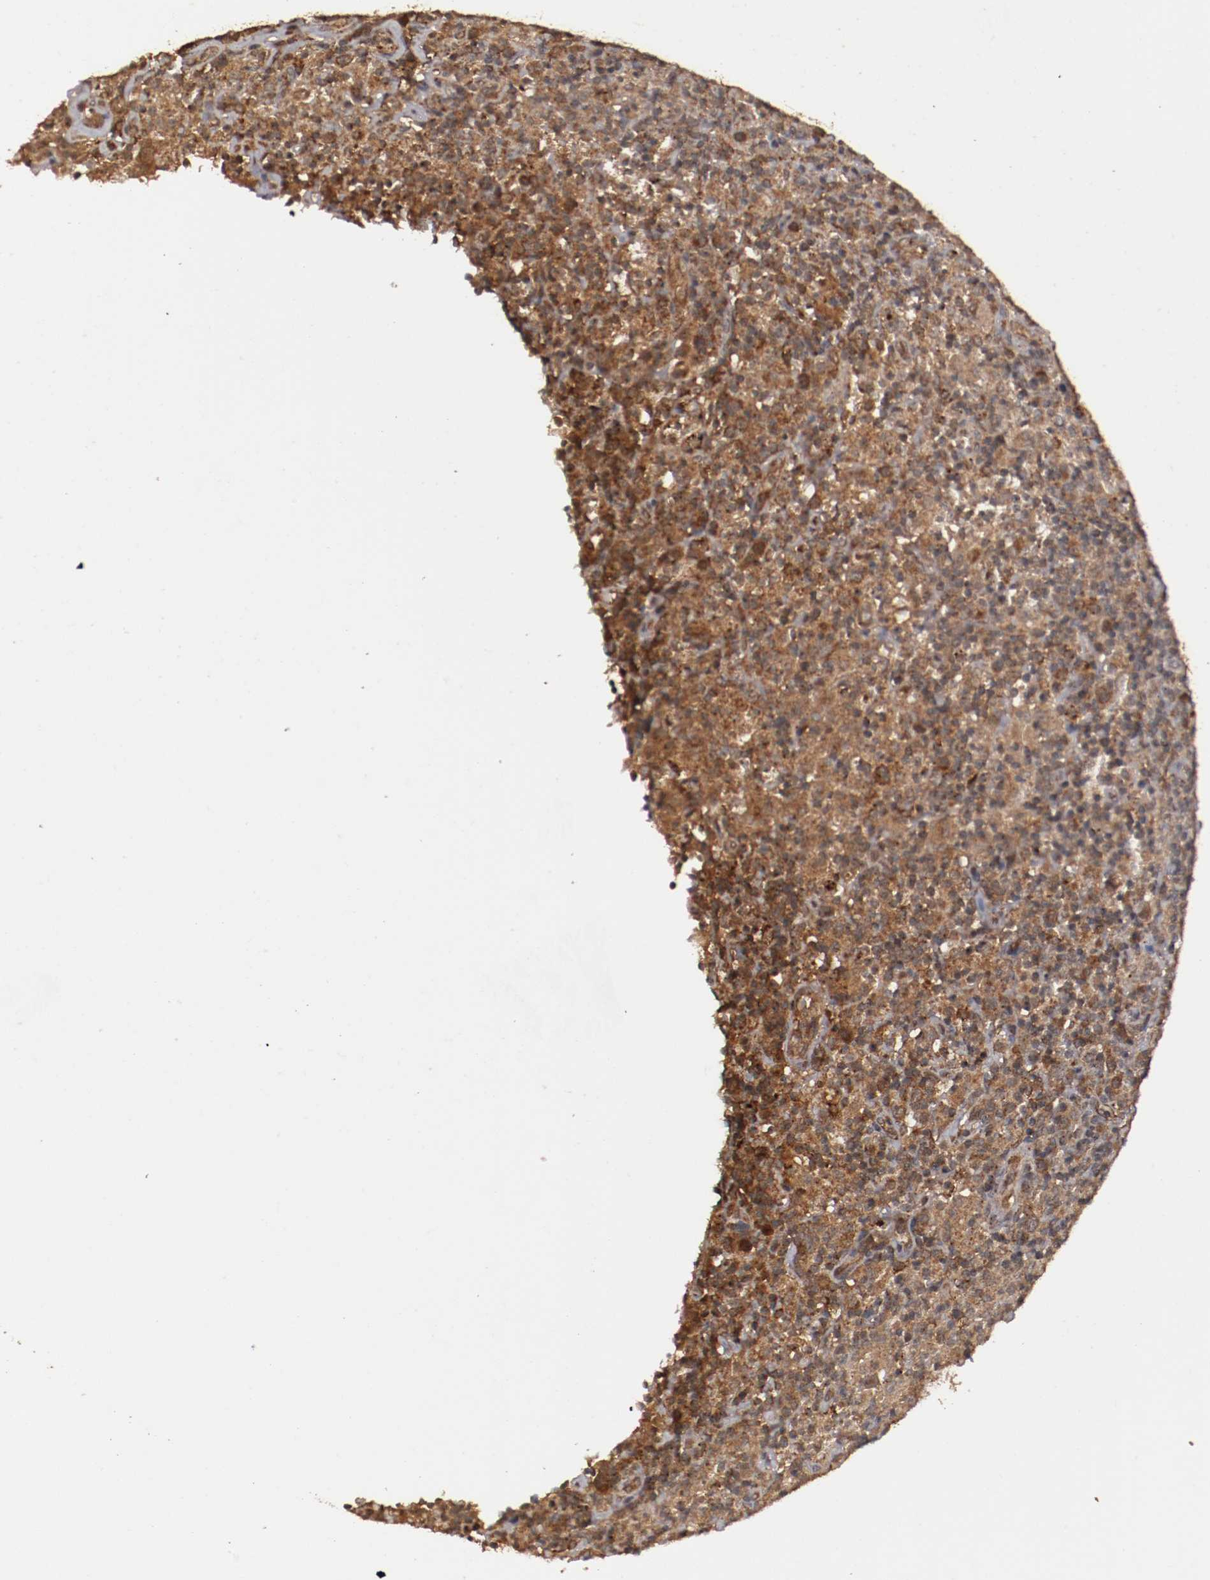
{"staining": {"intensity": "weak", "quantity": ">75%", "location": "cytoplasmic/membranous"}, "tissue": "lymphoma", "cell_type": "Tumor cells", "image_type": "cancer", "snomed": [{"axis": "morphology", "description": "Hodgkin's disease, NOS"}, {"axis": "topography", "description": "Lymph node"}], "caption": "Immunohistochemistry (IHC) (DAB (3,3'-diaminobenzidine)) staining of human Hodgkin's disease exhibits weak cytoplasmic/membranous protein staining in about >75% of tumor cells.", "gene": "TENM1", "patient": {"sex": "male", "age": 65}}